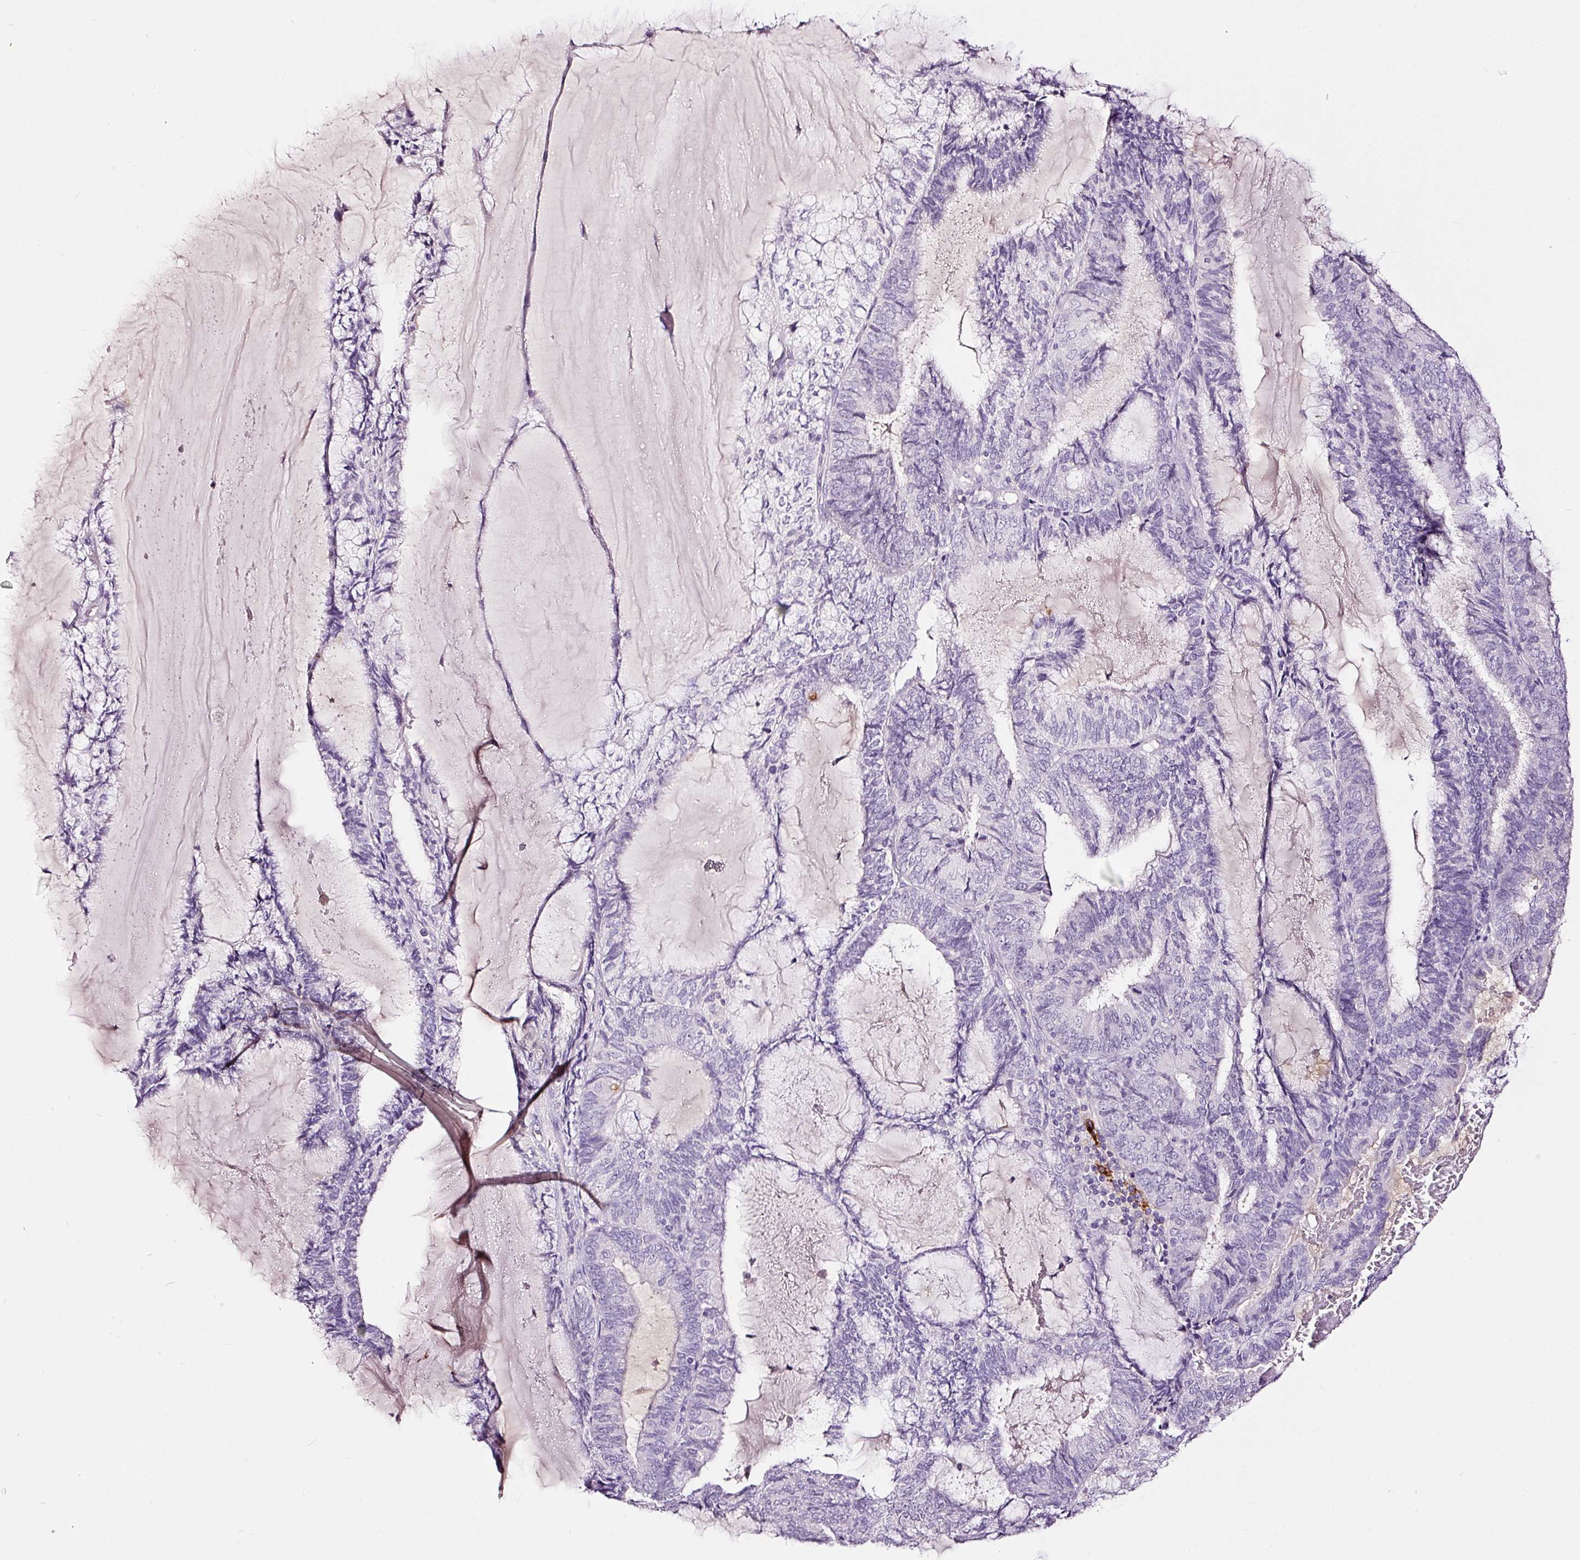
{"staining": {"intensity": "negative", "quantity": "none", "location": "none"}, "tissue": "endometrial cancer", "cell_type": "Tumor cells", "image_type": "cancer", "snomed": [{"axis": "morphology", "description": "Adenocarcinoma, NOS"}, {"axis": "topography", "description": "Endometrium"}], "caption": "IHC image of neoplastic tissue: endometrial cancer stained with DAB shows no significant protein staining in tumor cells.", "gene": "LAMP3", "patient": {"sex": "female", "age": 81}}